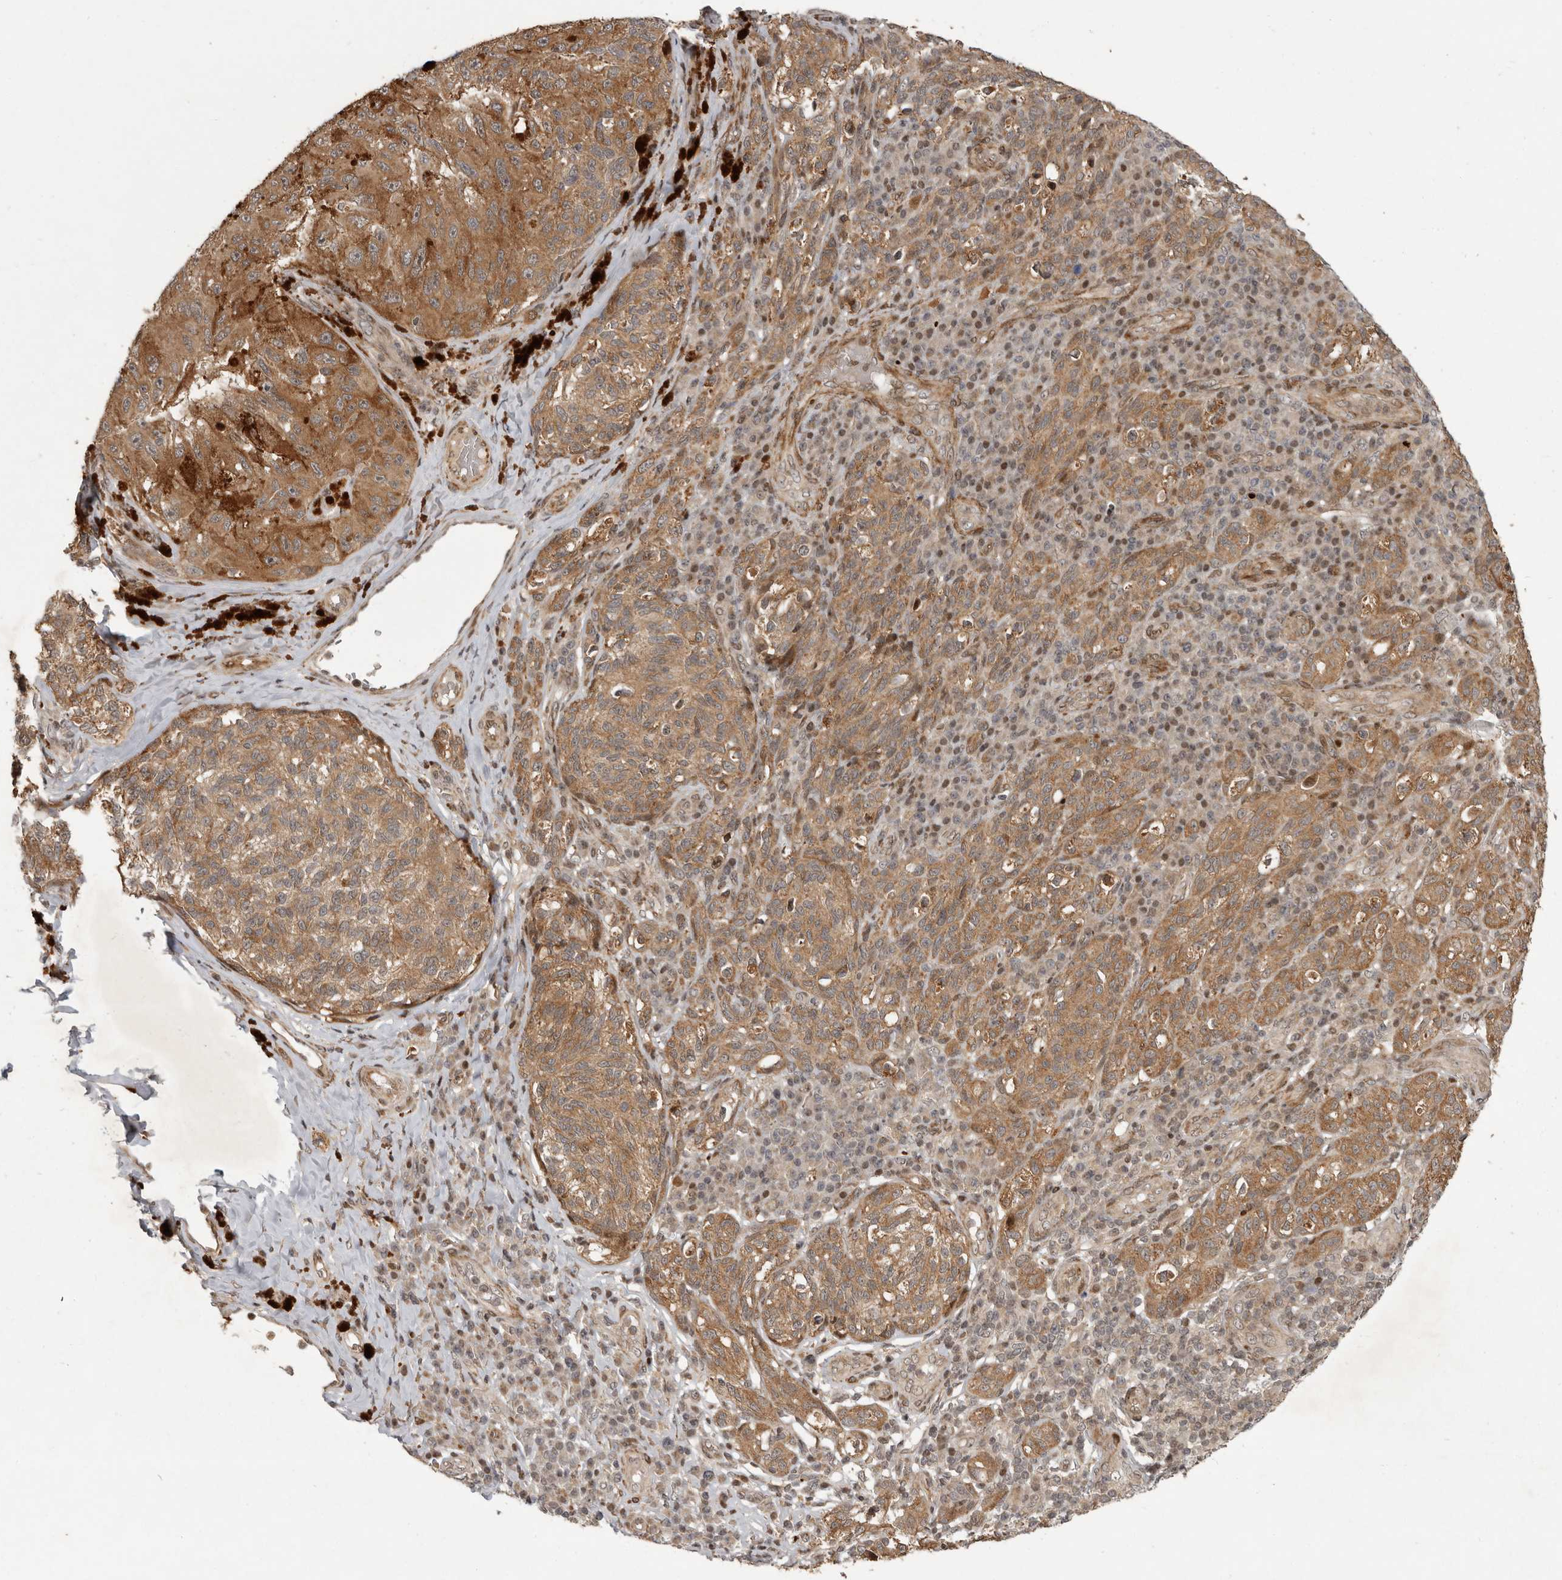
{"staining": {"intensity": "moderate", "quantity": ">75%", "location": "cytoplasmic/membranous"}, "tissue": "melanoma", "cell_type": "Tumor cells", "image_type": "cancer", "snomed": [{"axis": "morphology", "description": "Malignant melanoma, NOS"}, {"axis": "topography", "description": "Skin"}], "caption": "The image reveals staining of malignant melanoma, revealing moderate cytoplasmic/membranous protein positivity (brown color) within tumor cells. The protein of interest is shown in brown color, while the nuclei are stained blue.", "gene": "RABIF", "patient": {"sex": "female", "age": 73}}